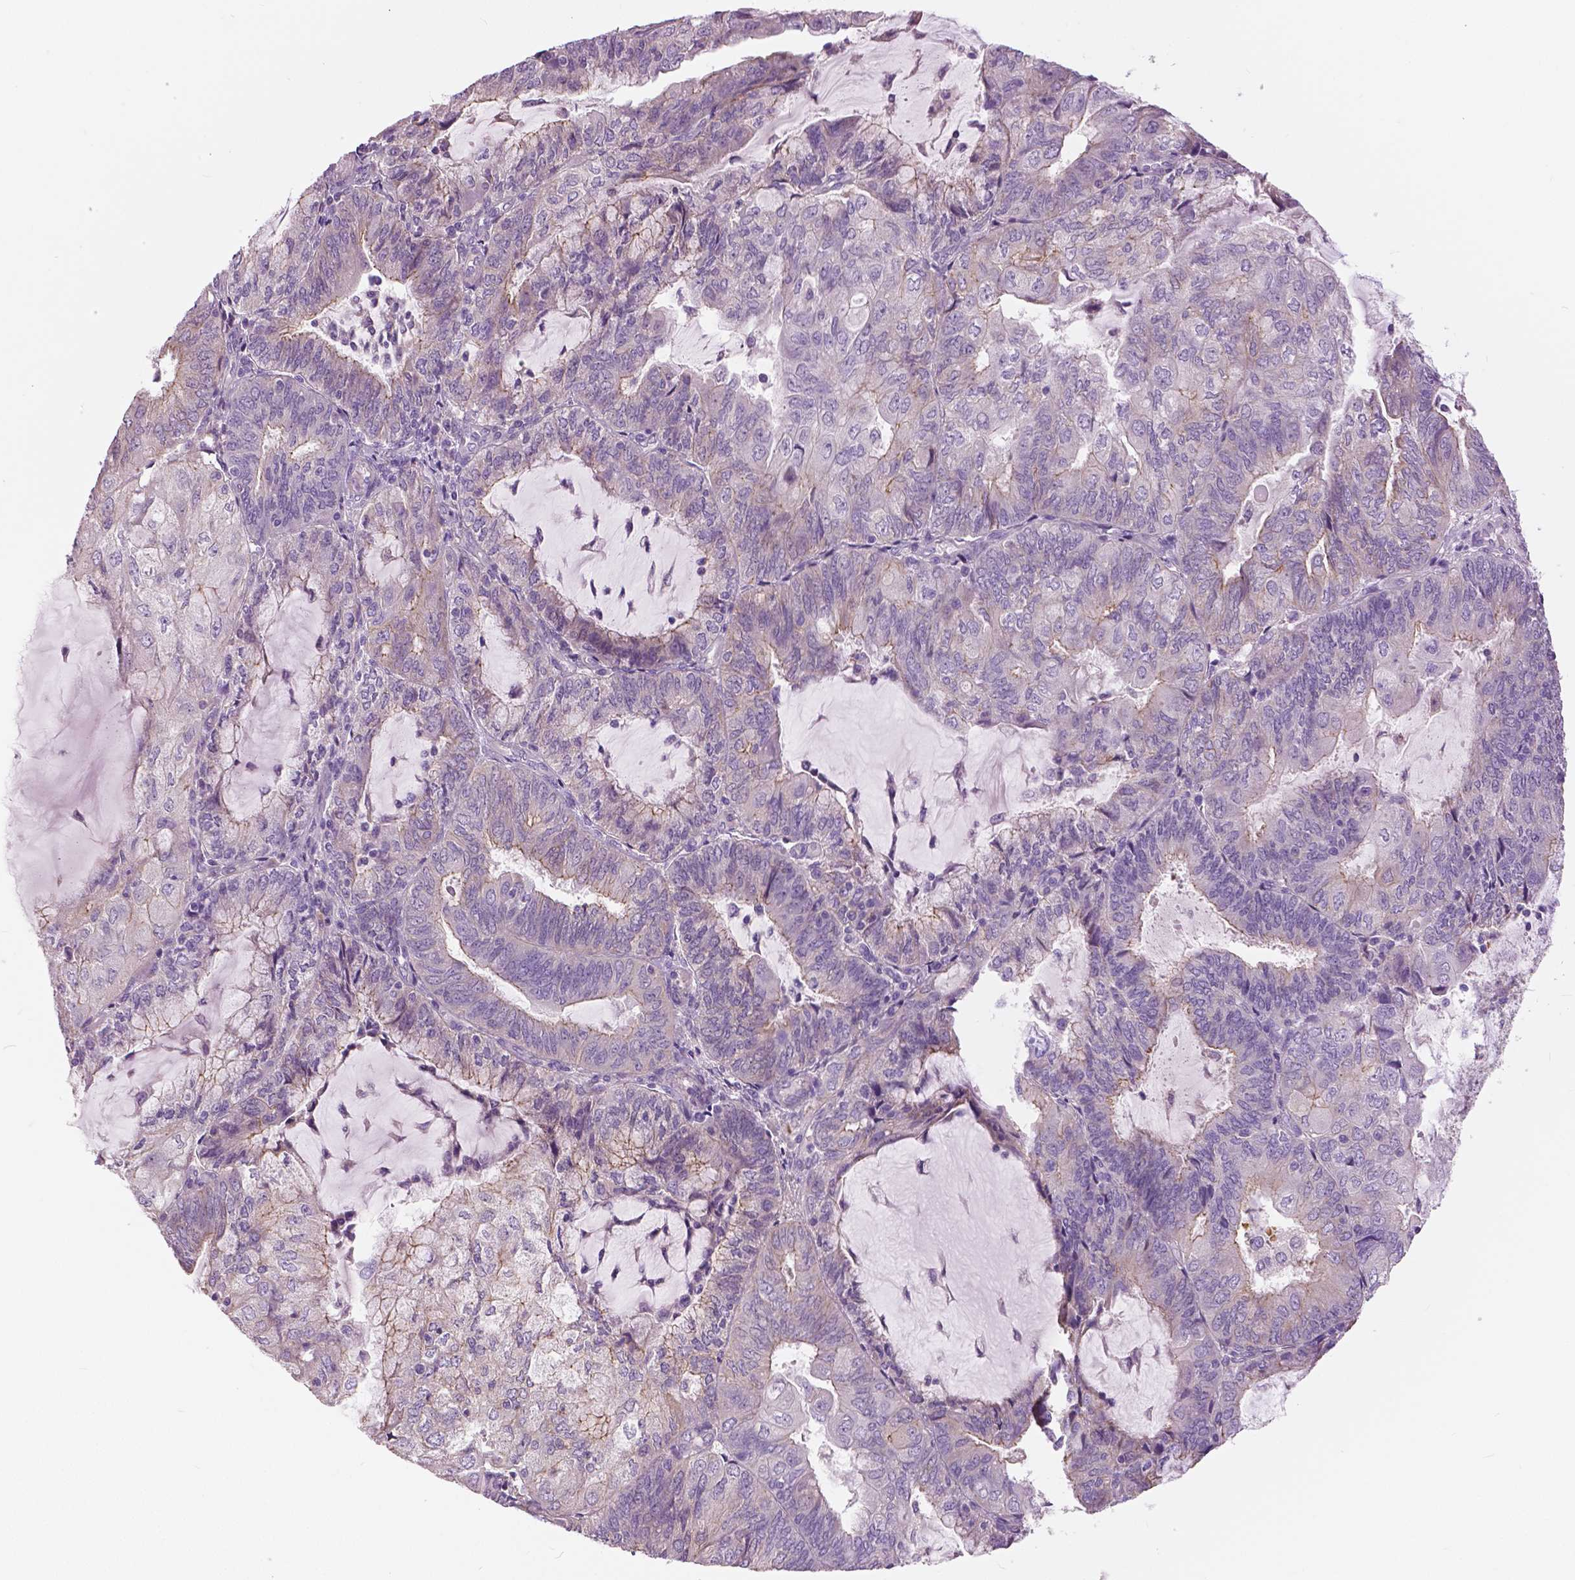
{"staining": {"intensity": "negative", "quantity": "none", "location": "none"}, "tissue": "endometrial cancer", "cell_type": "Tumor cells", "image_type": "cancer", "snomed": [{"axis": "morphology", "description": "Adenocarcinoma, NOS"}, {"axis": "topography", "description": "Endometrium"}], "caption": "The photomicrograph demonstrates no significant staining in tumor cells of adenocarcinoma (endometrial).", "gene": "SERPINI1", "patient": {"sex": "female", "age": 81}}